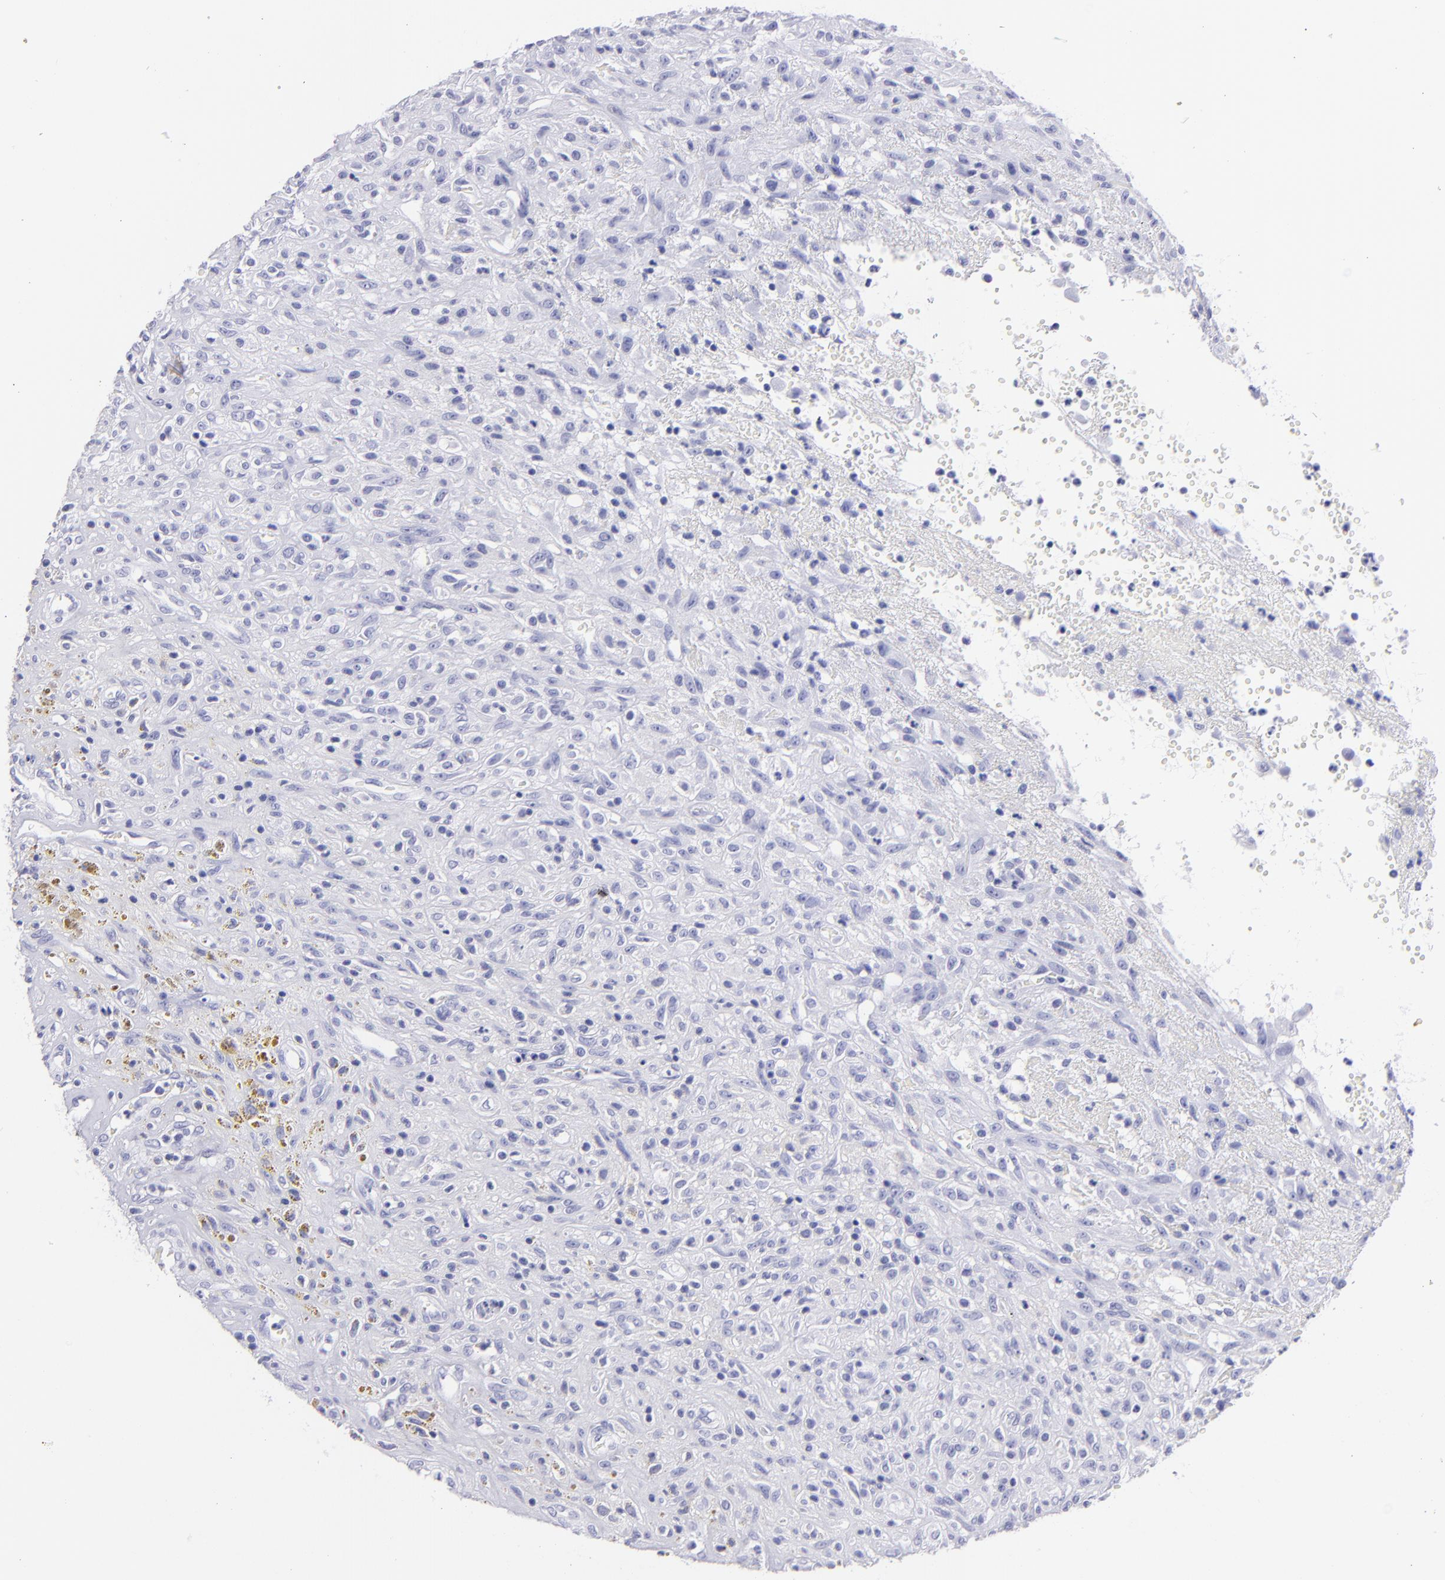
{"staining": {"intensity": "negative", "quantity": "none", "location": "none"}, "tissue": "glioma", "cell_type": "Tumor cells", "image_type": "cancer", "snomed": [{"axis": "morphology", "description": "Glioma, malignant, High grade"}, {"axis": "topography", "description": "Brain"}], "caption": "Tumor cells show no significant protein positivity in malignant glioma (high-grade).", "gene": "PIP", "patient": {"sex": "male", "age": 66}}